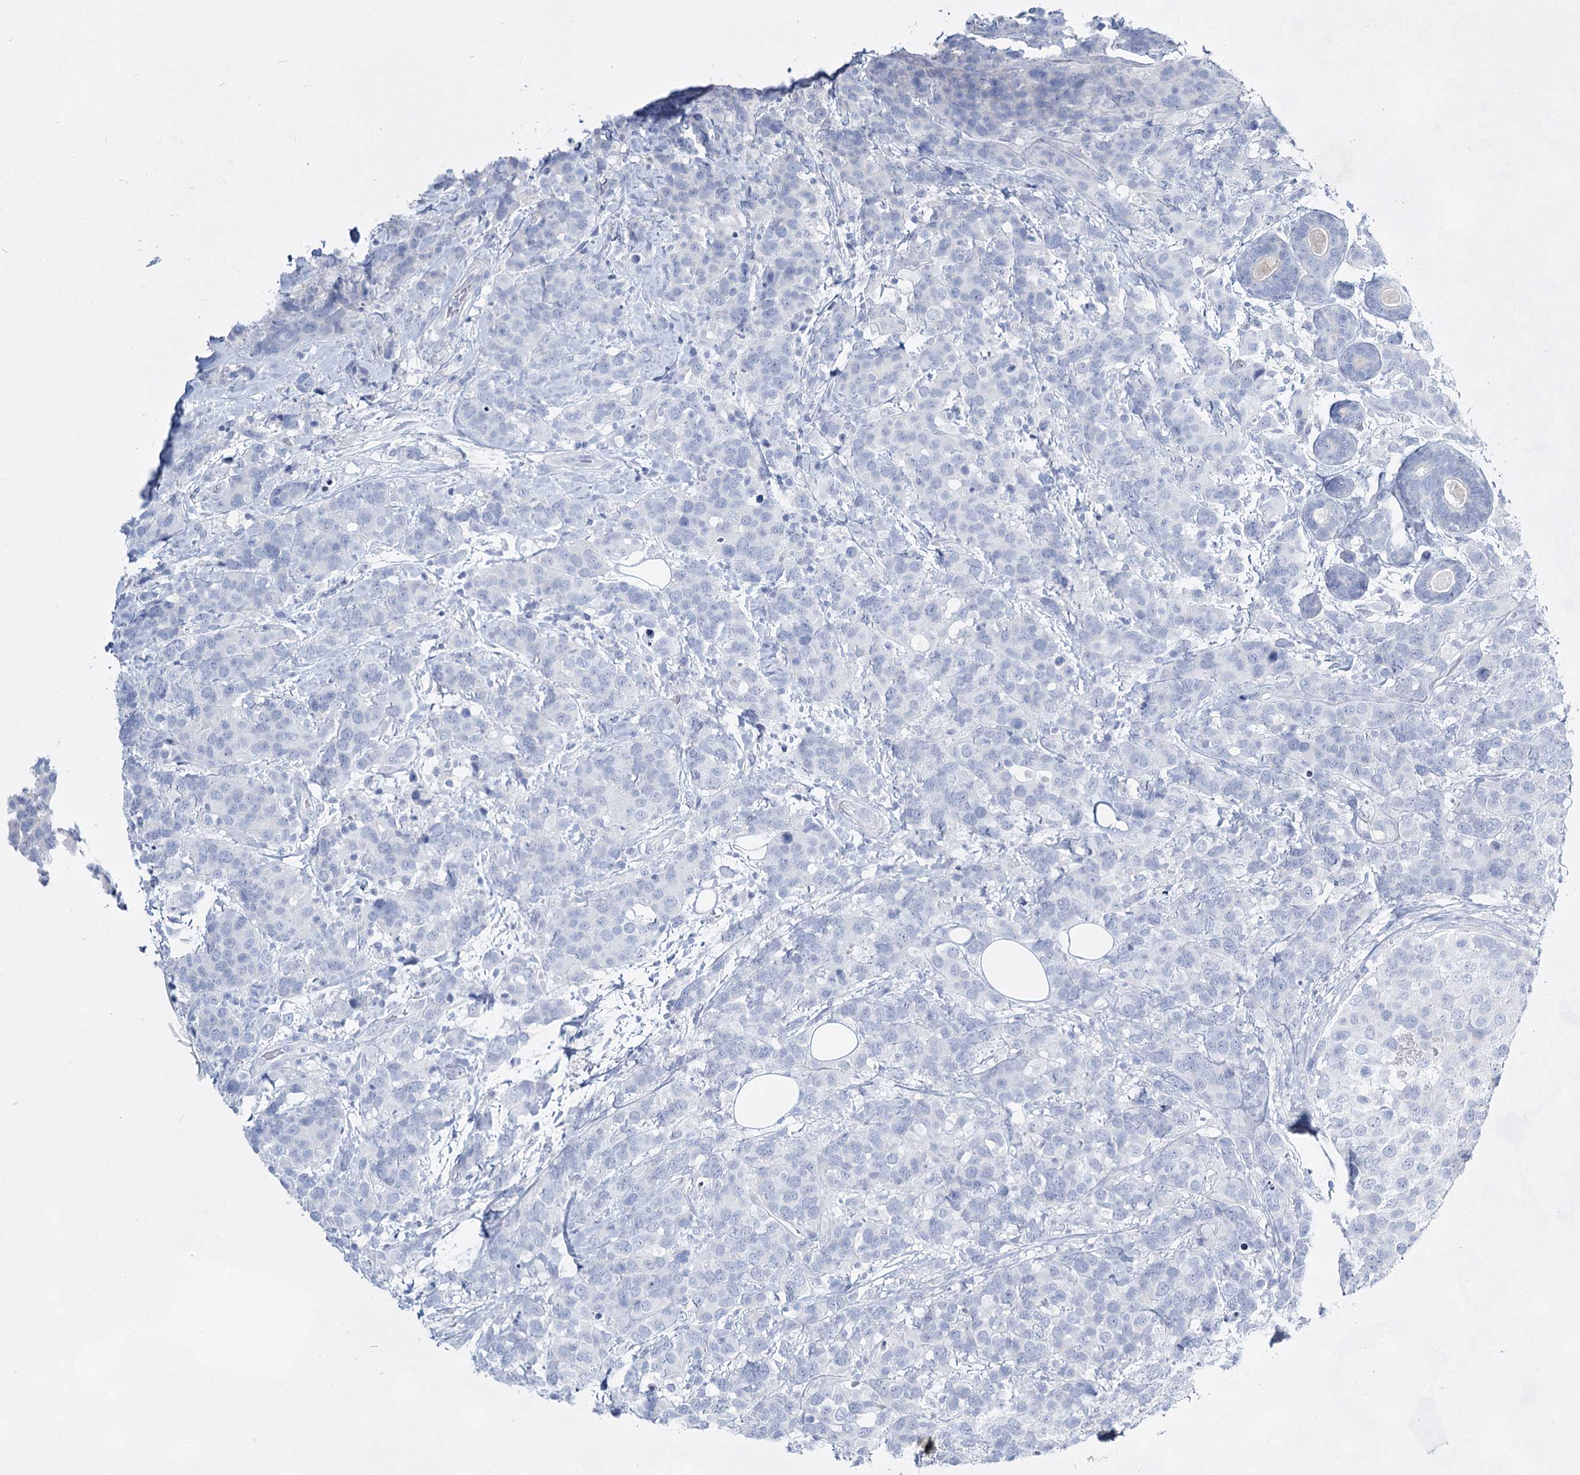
{"staining": {"intensity": "negative", "quantity": "none", "location": "none"}, "tissue": "breast cancer", "cell_type": "Tumor cells", "image_type": "cancer", "snomed": [{"axis": "morphology", "description": "Lobular carcinoma"}, {"axis": "topography", "description": "Breast"}], "caption": "This is a histopathology image of immunohistochemistry (IHC) staining of breast cancer, which shows no expression in tumor cells.", "gene": "SLC17A2", "patient": {"sex": "female", "age": 59}}